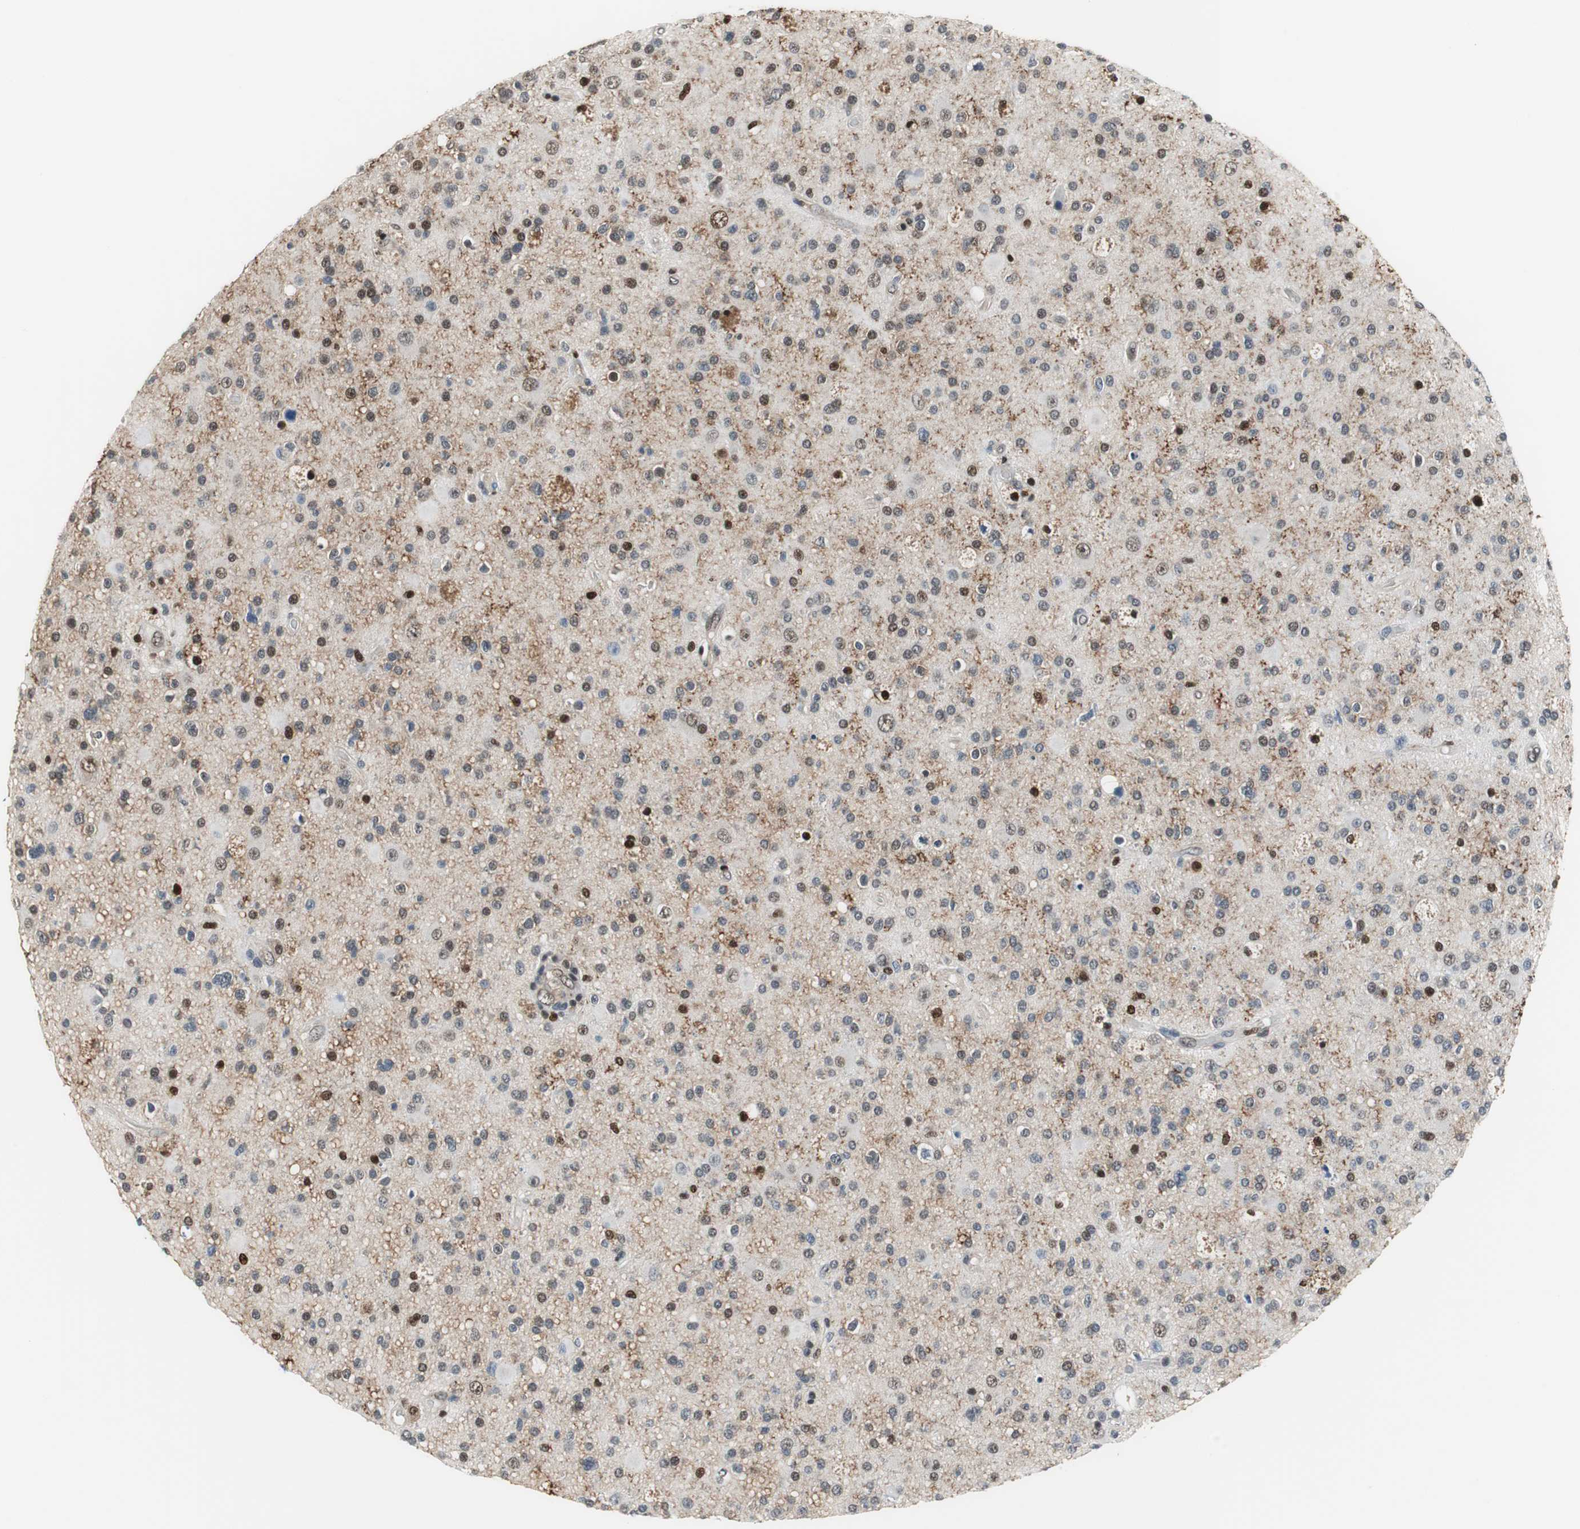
{"staining": {"intensity": "weak", "quantity": "<25%", "location": "nuclear"}, "tissue": "glioma", "cell_type": "Tumor cells", "image_type": "cancer", "snomed": [{"axis": "morphology", "description": "Glioma, malignant, High grade"}, {"axis": "topography", "description": "Brain"}], "caption": "The photomicrograph reveals no staining of tumor cells in glioma.", "gene": "MAFB", "patient": {"sex": "male", "age": 33}}